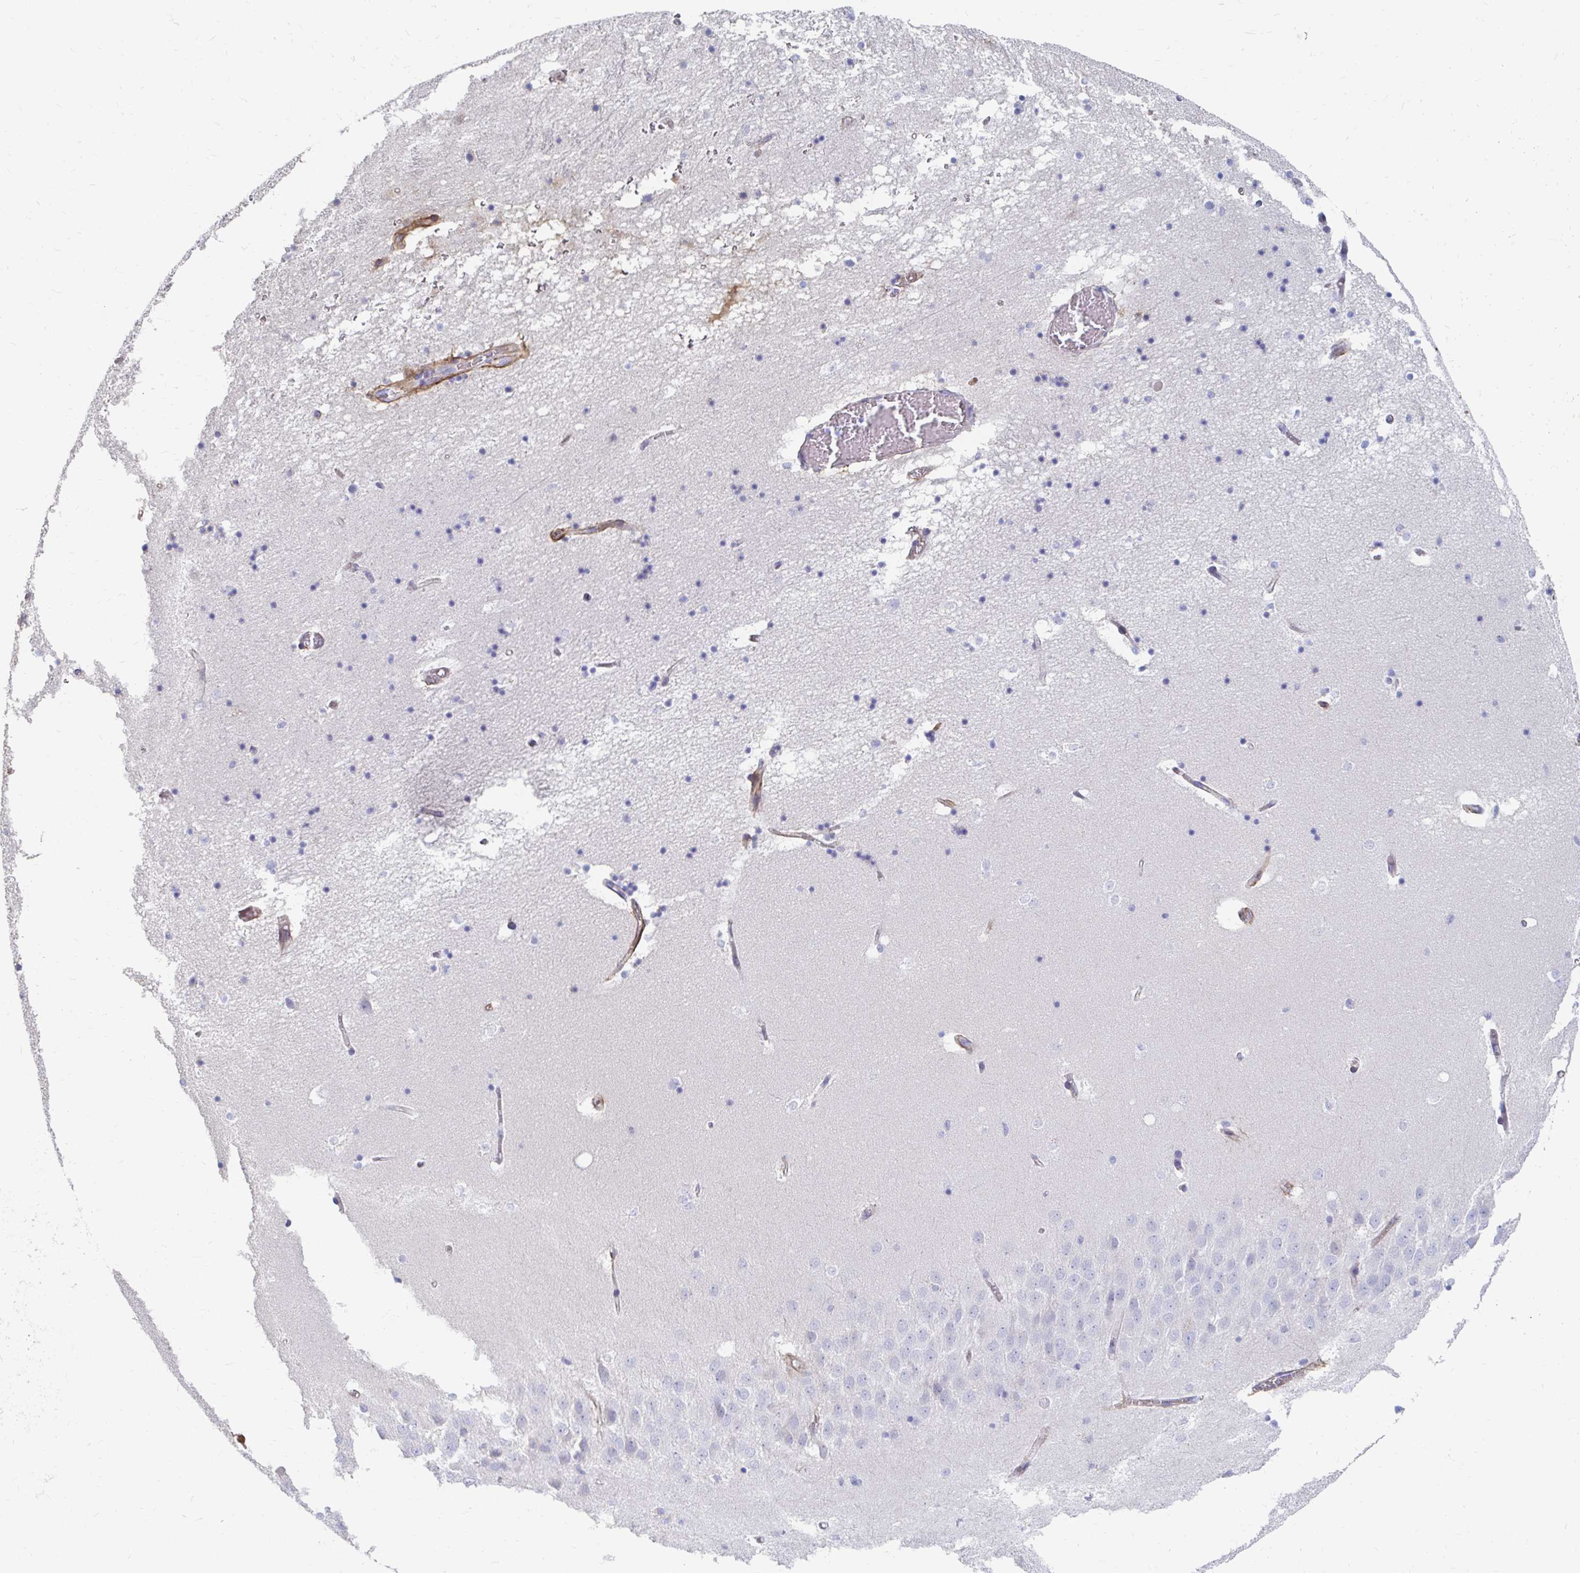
{"staining": {"intensity": "negative", "quantity": "none", "location": "none"}, "tissue": "hippocampus", "cell_type": "Glial cells", "image_type": "normal", "snomed": [{"axis": "morphology", "description": "Normal tissue, NOS"}, {"axis": "topography", "description": "Hippocampus"}], "caption": "This is an immunohistochemistry (IHC) micrograph of benign human hippocampus. There is no expression in glial cells.", "gene": "LAMC3", "patient": {"sex": "male", "age": 58}}